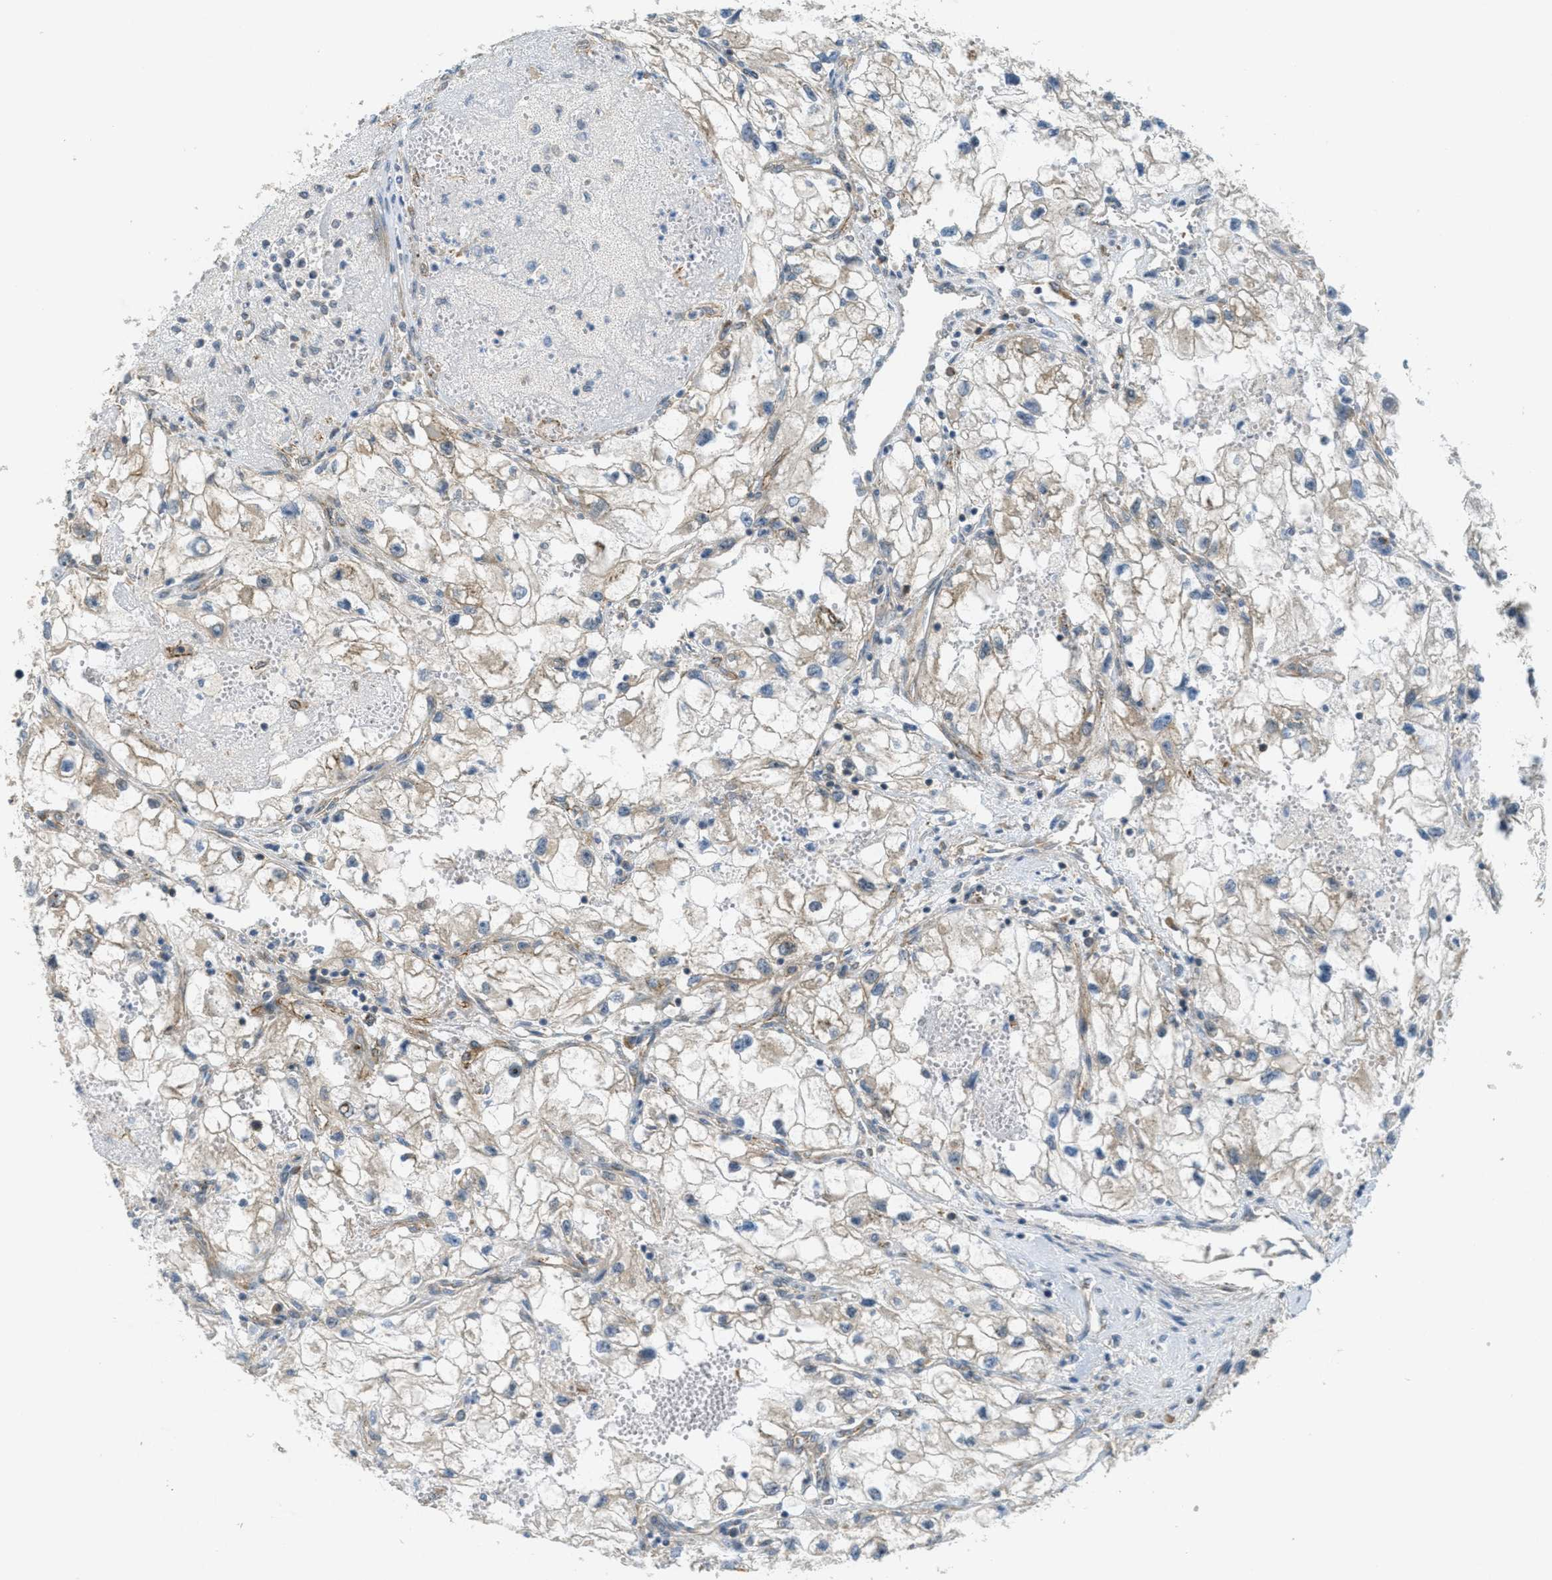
{"staining": {"intensity": "weak", "quantity": "<25%", "location": "cytoplasmic/membranous"}, "tissue": "renal cancer", "cell_type": "Tumor cells", "image_type": "cancer", "snomed": [{"axis": "morphology", "description": "Adenocarcinoma, NOS"}, {"axis": "topography", "description": "Kidney"}], "caption": "High magnification brightfield microscopy of renal cancer (adenocarcinoma) stained with DAB (3,3'-diaminobenzidine) (brown) and counterstained with hematoxylin (blue): tumor cells show no significant staining.", "gene": "JCAD", "patient": {"sex": "female", "age": 70}}